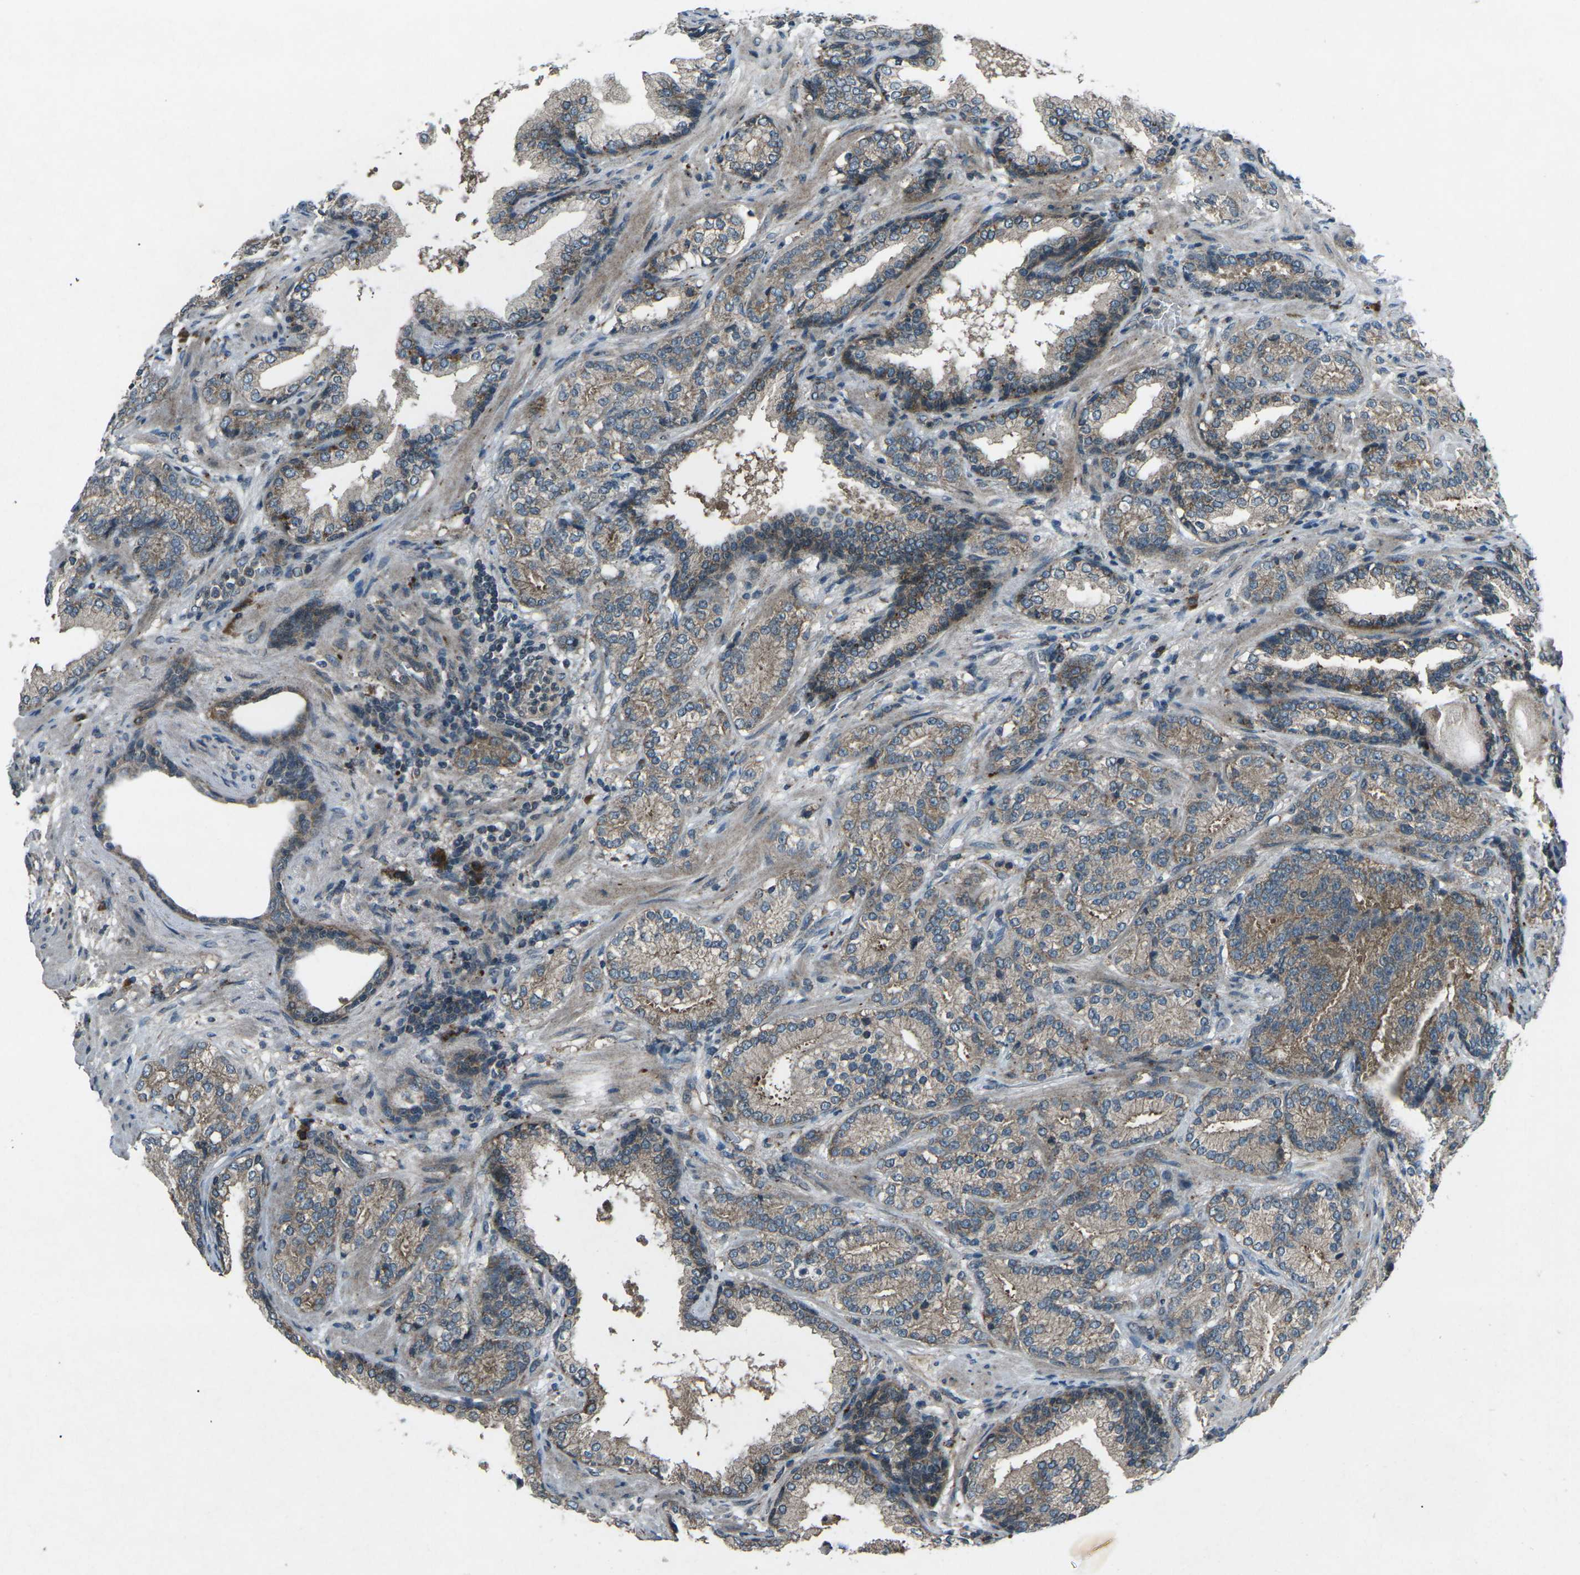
{"staining": {"intensity": "weak", "quantity": ">75%", "location": "cytoplasmic/membranous"}, "tissue": "prostate cancer", "cell_type": "Tumor cells", "image_type": "cancer", "snomed": [{"axis": "morphology", "description": "Adenocarcinoma, High grade"}, {"axis": "topography", "description": "Prostate"}], "caption": "Protein analysis of adenocarcinoma (high-grade) (prostate) tissue reveals weak cytoplasmic/membranous expression in about >75% of tumor cells.", "gene": "CDK16", "patient": {"sex": "male", "age": 61}}